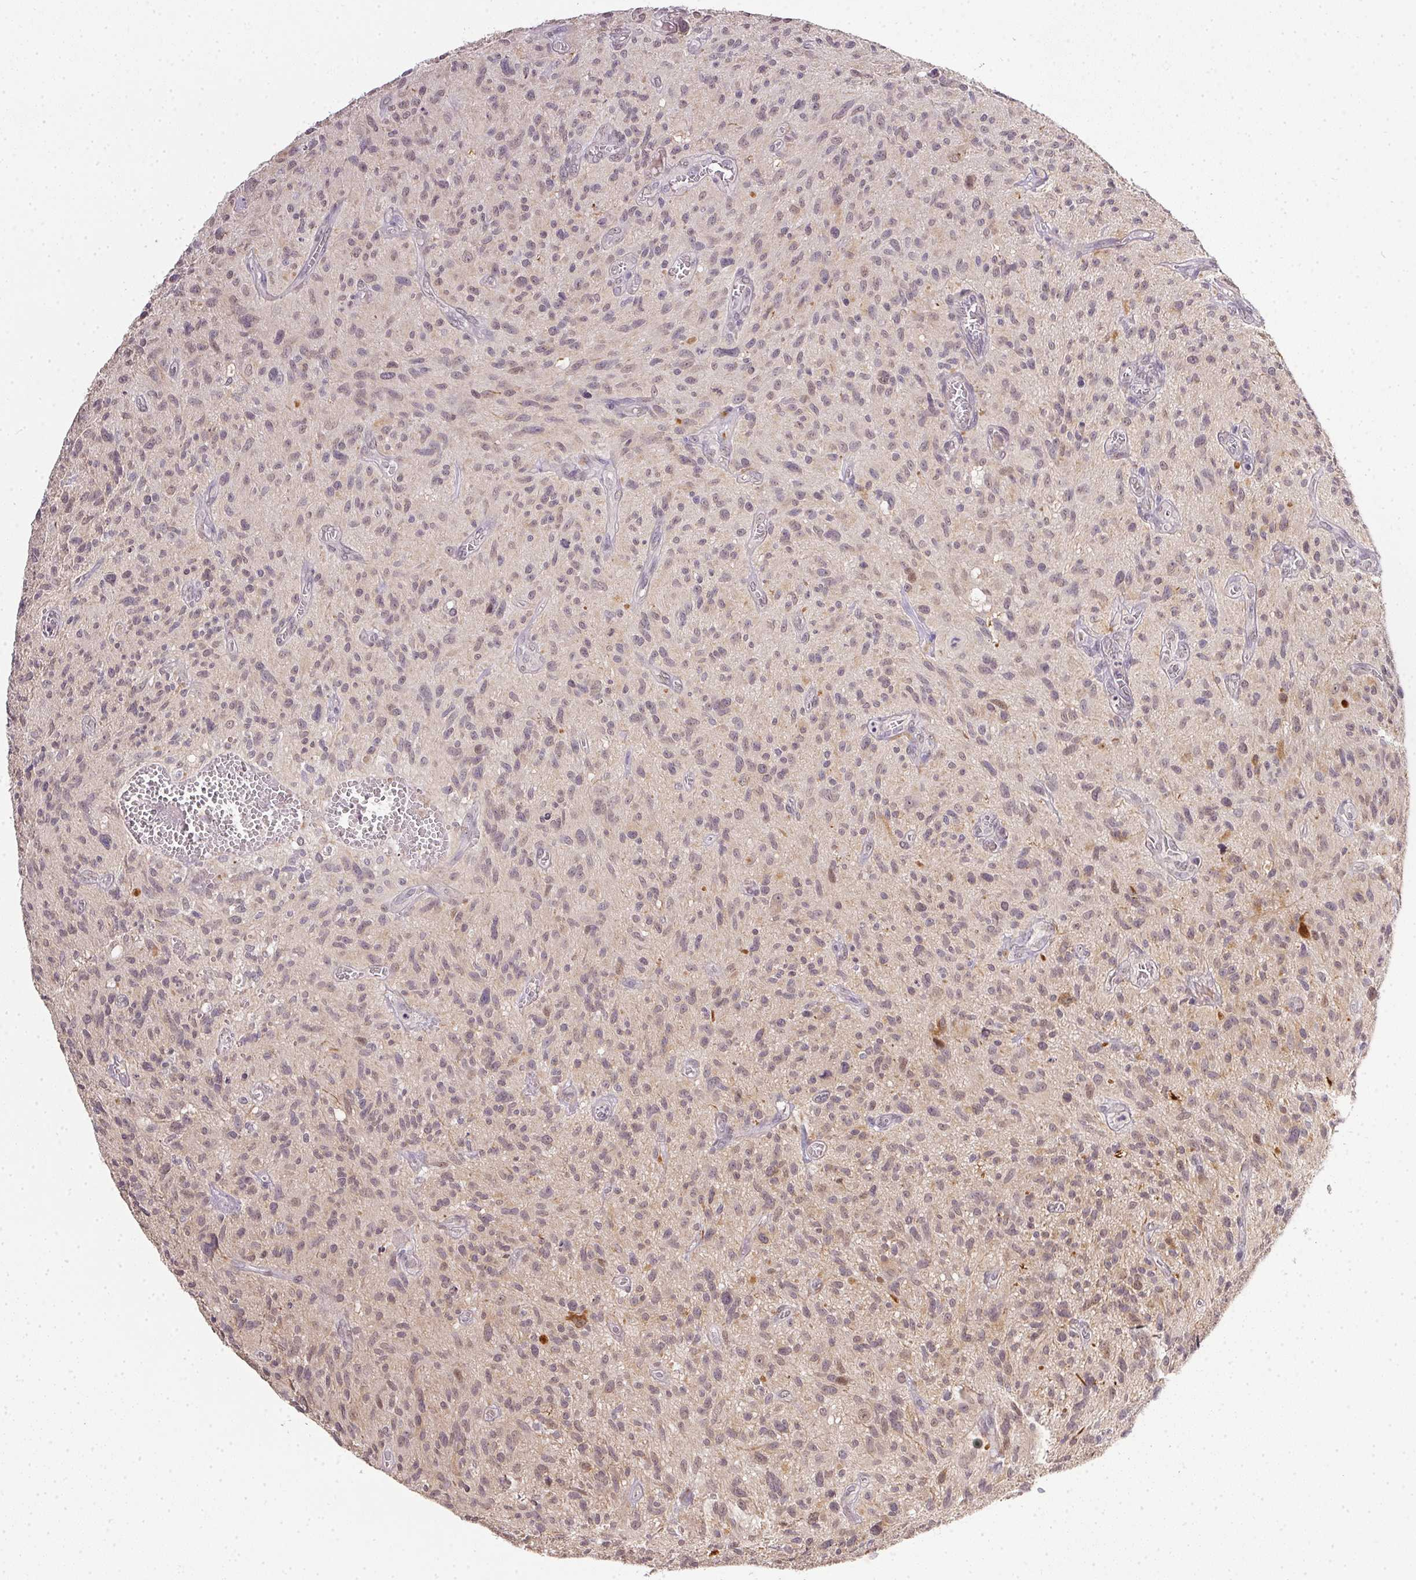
{"staining": {"intensity": "weak", "quantity": "<25%", "location": "nuclear"}, "tissue": "glioma", "cell_type": "Tumor cells", "image_type": "cancer", "snomed": [{"axis": "morphology", "description": "Glioma, malignant, High grade"}, {"axis": "topography", "description": "Brain"}], "caption": "Micrograph shows no significant protein positivity in tumor cells of malignant glioma (high-grade). The staining was performed using DAB to visualize the protein expression in brown, while the nuclei were stained in blue with hematoxylin (Magnification: 20x).", "gene": "PPP4R4", "patient": {"sex": "male", "age": 75}}